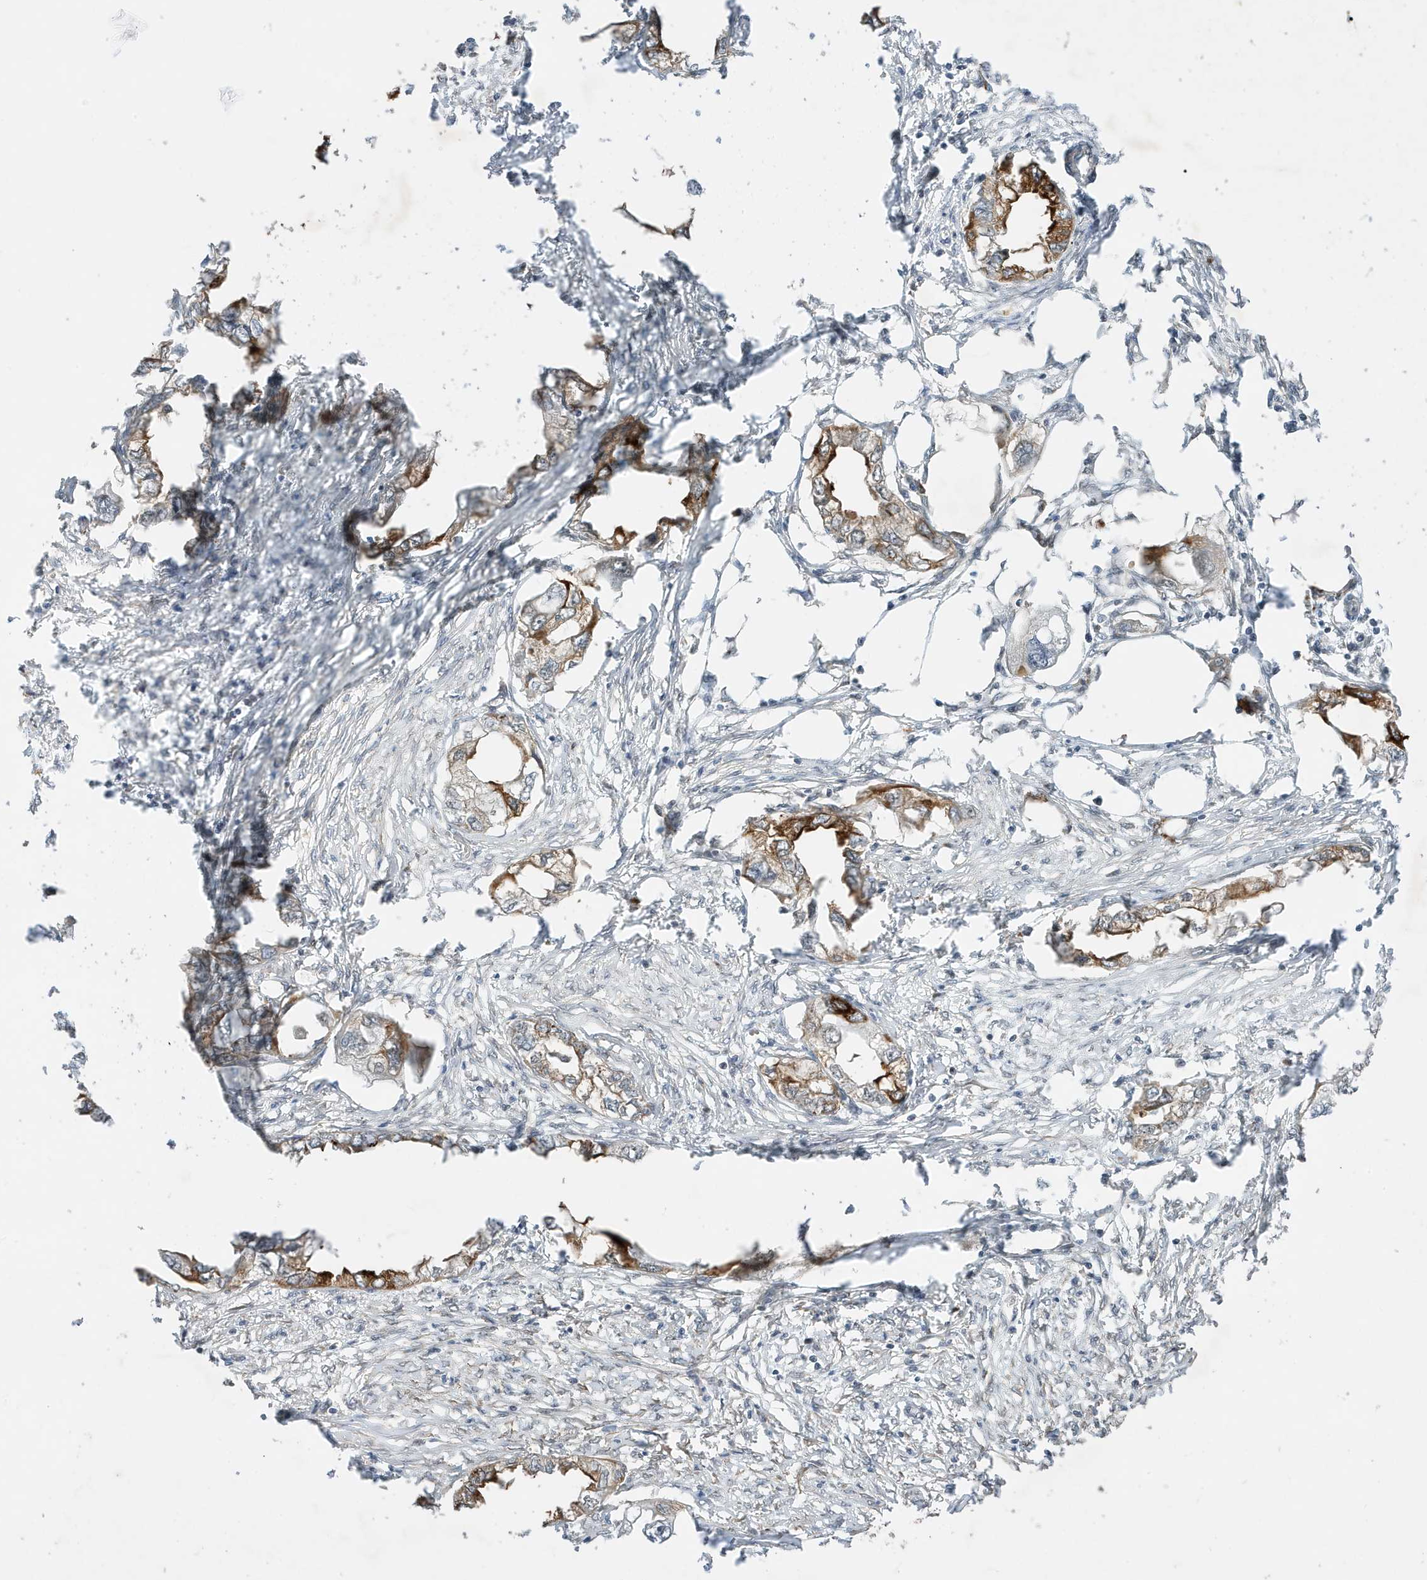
{"staining": {"intensity": "strong", "quantity": "25%-75%", "location": "cytoplasmic/membranous"}, "tissue": "endometrial cancer", "cell_type": "Tumor cells", "image_type": "cancer", "snomed": [{"axis": "morphology", "description": "Adenocarcinoma, NOS"}, {"axis": "morphology", "description": "Adenocarcinoma, metastatic, NOS"}, {"axis": "topography", "description": "Adipose tissue"}, {"axis": "topography", "description": "Endometrium"}], "caption": "Strong cytoplasmic/membranous positivity is identified in about 25%-75% of tumor cells in endometrial adenocarcinoma. (DAB (3,3'-diaminobenzidine) IHC, brown staining for protein, blue staining for nuclei).", "gene": "MAST3", "patient": {"sex": "female", "age": 67}}